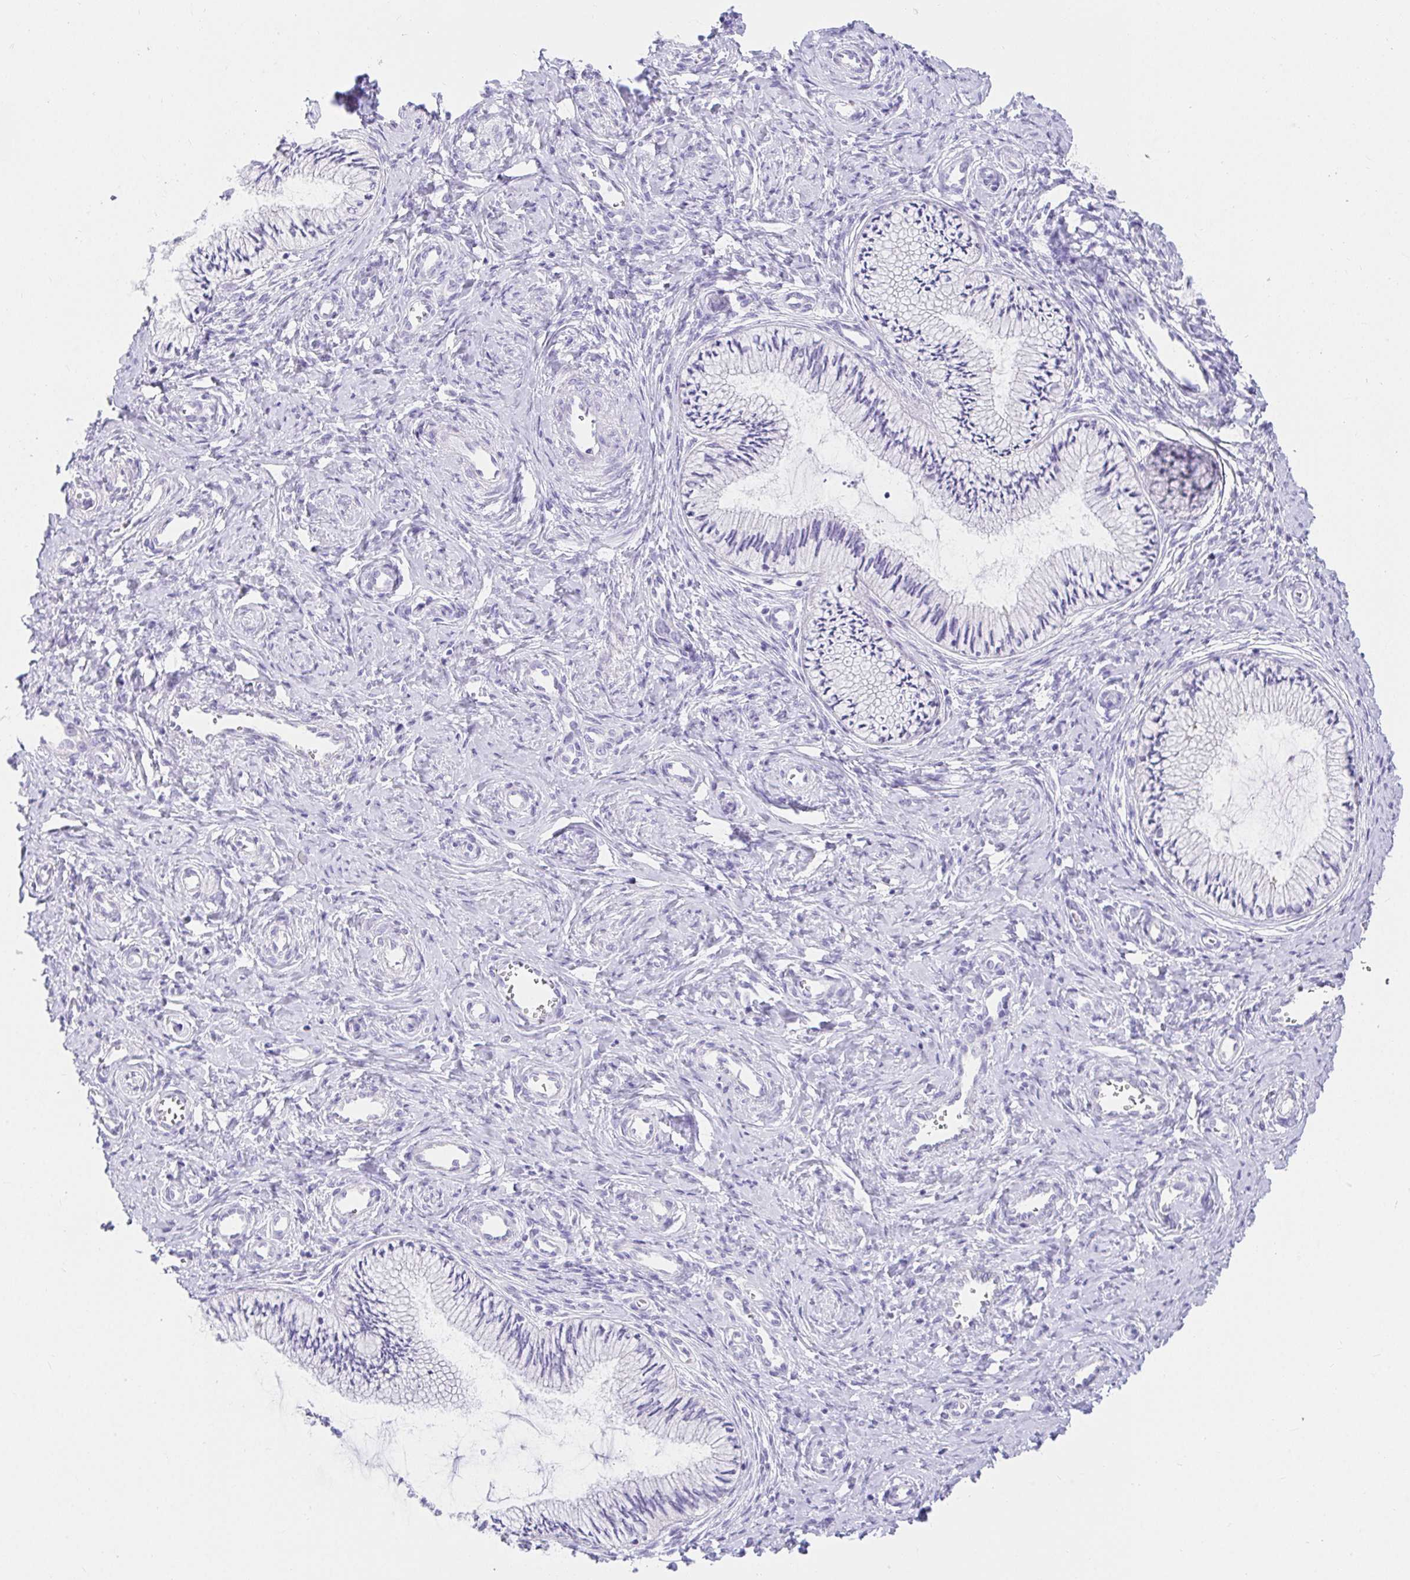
{"staining": {"intensity": "negative", "quantity": "none", "location": "none"}, "tissue": "cervix", "cell_type": "Glandular cells", "image_type": "normal", "snomed": [{"axis": "morphology", "description": "Normal tissue, NOS"}, {"axis": "topography", "description": "Cervix"}], "caption": "This is a image of IHC staining of benign cervix, which shows no positivity in glandular cells. Nuclei are stained in blue.", "gene": "VGLL1", "patient": {"sex": "female", "age": 24}}